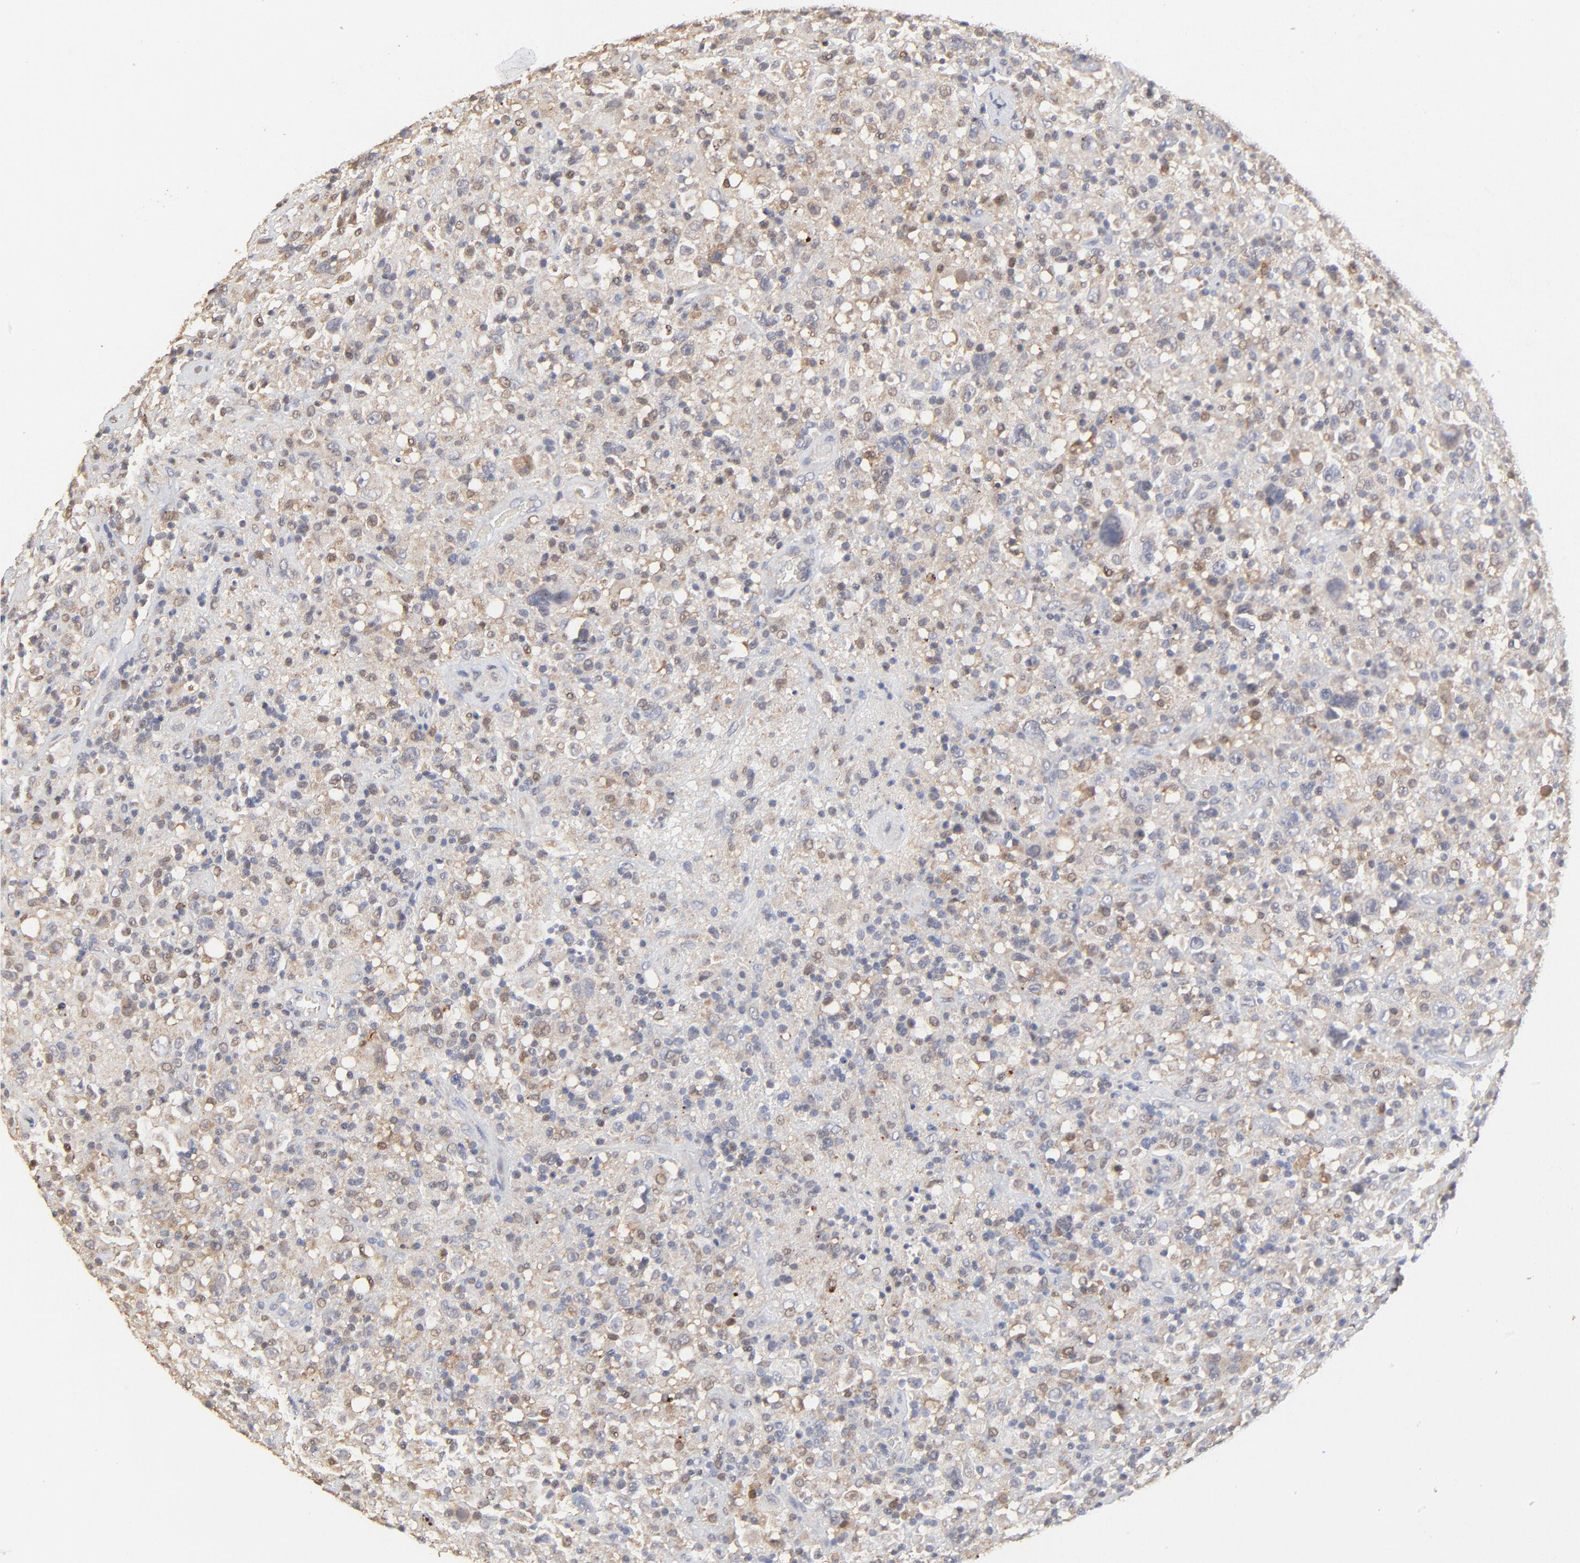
{"staining": {"intensity": "weak", "quantity": "<25%", "location": "cytoplasmic/membranous"}, "tissue": "lymphoma", "cell_type": "Tumor cells", "image_type": "cancer", "snomed": [{"axis": "morphology", "description": "Hodgkin's disease, NOS"}, {"axis": "topography", "description": "Lymph node"}], "caption": "Immunohistochemical staining of Hodgkin's disease demonstrates no significant staining in tumor cells. (DAB (3,3'-diaminobenzidine) immunohistochemistry with hematoxylin counter stain).", "gene": "LGALS3", "patient": {"sex": "male", "age": 46}}